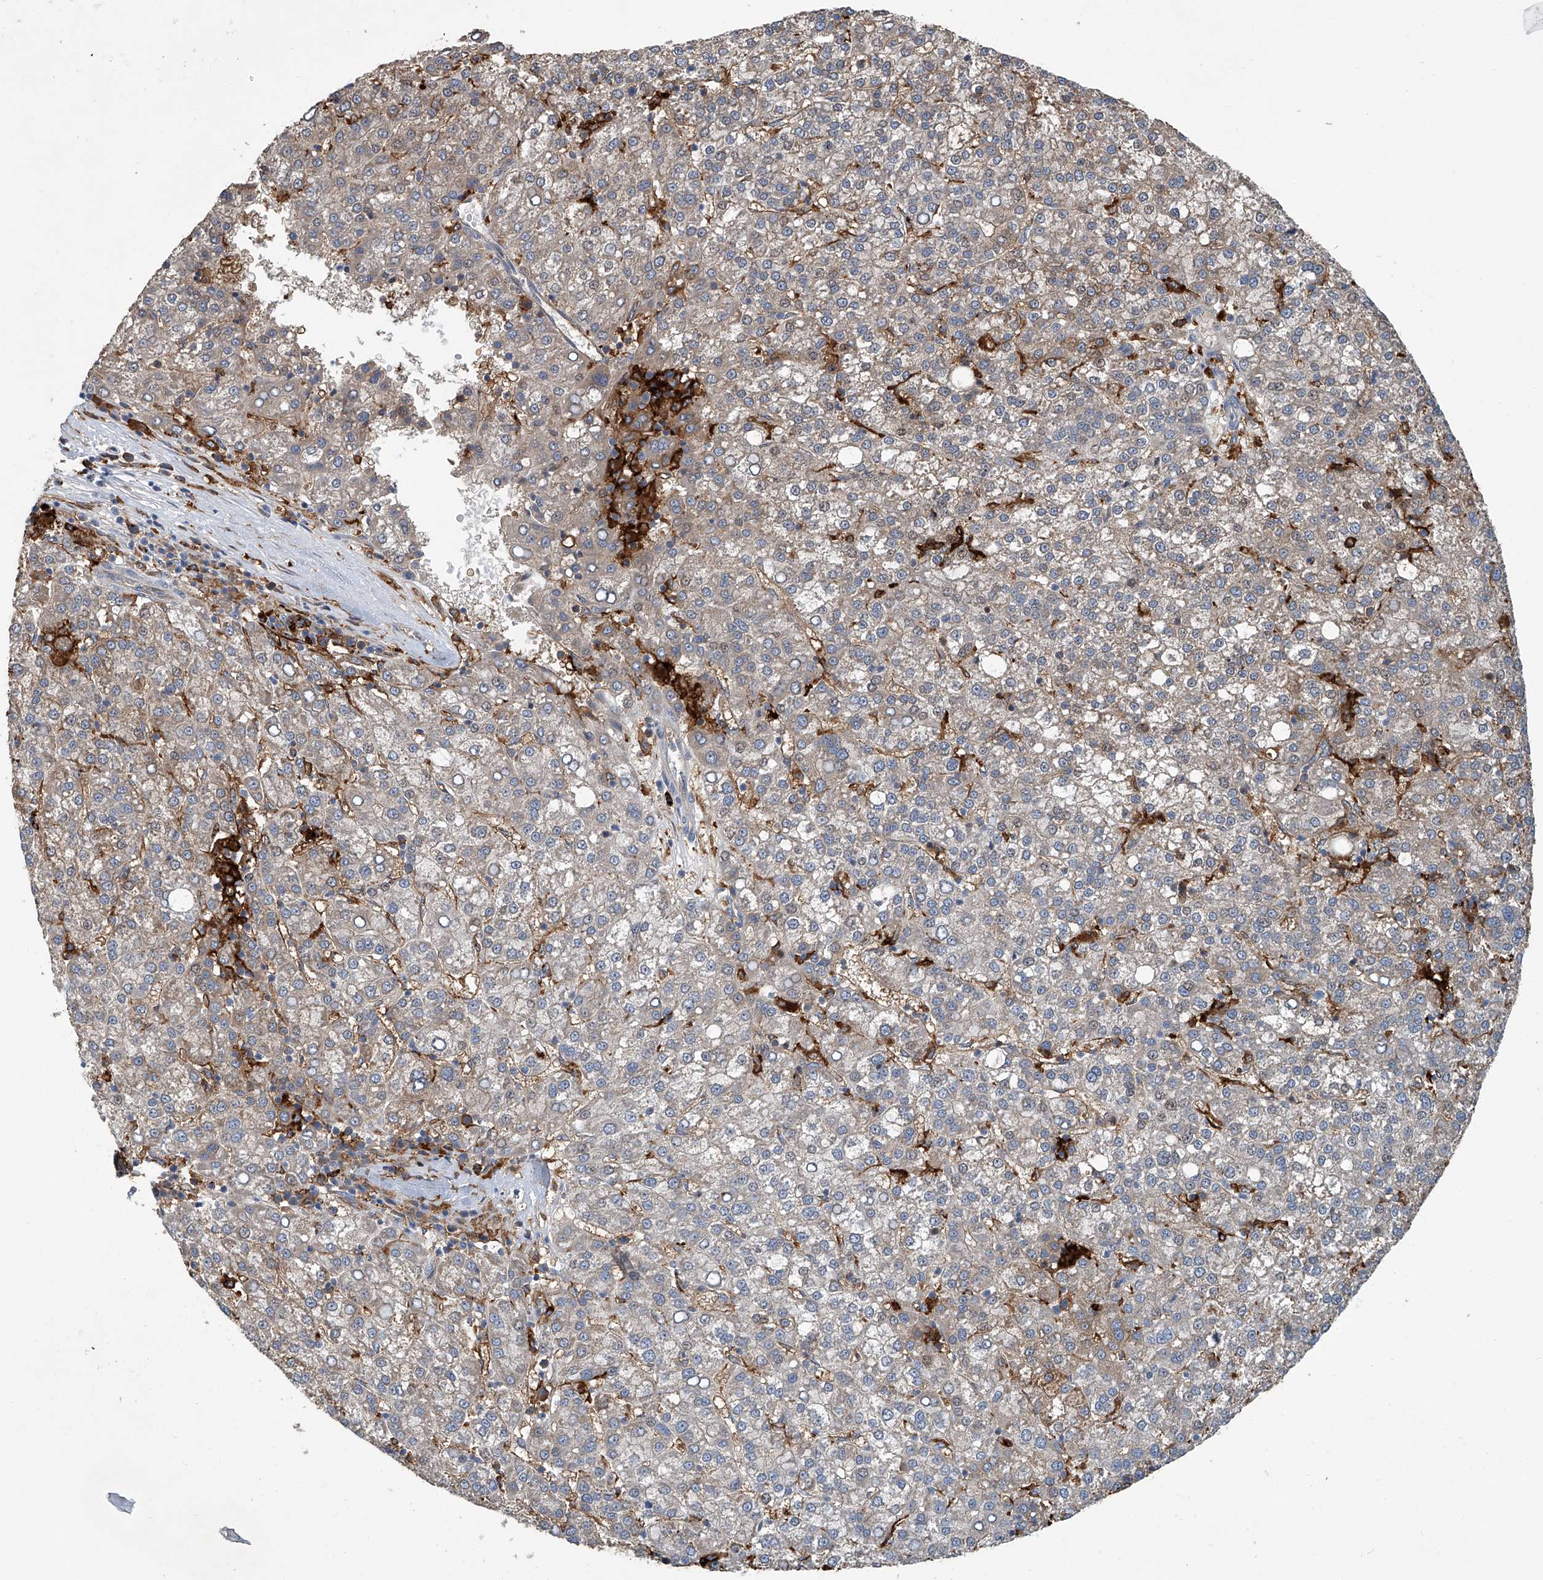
{"staining": {"intensity": "moderate", "quantity": "25%-75%", "location": "cytoplasmic/membranous"}, "tissue": "liver cancer", "cell_type": "Tumor cells", "image_type": "cancer", "snomed": [{"axis": "morphology", "description": "Carcinoma, Hepatocellular, NOS"}, {"axis": "topography", "description": "Liver"}], "caption": "Liver hepatocellular carcinoma stained for a protein (brown) shows moderate cytoplasmic/membranous positive expression in approximately 25%-75% of tumor cells.", "gene": "FAM167A", "patient": {"sex": "female", "age": 58}}